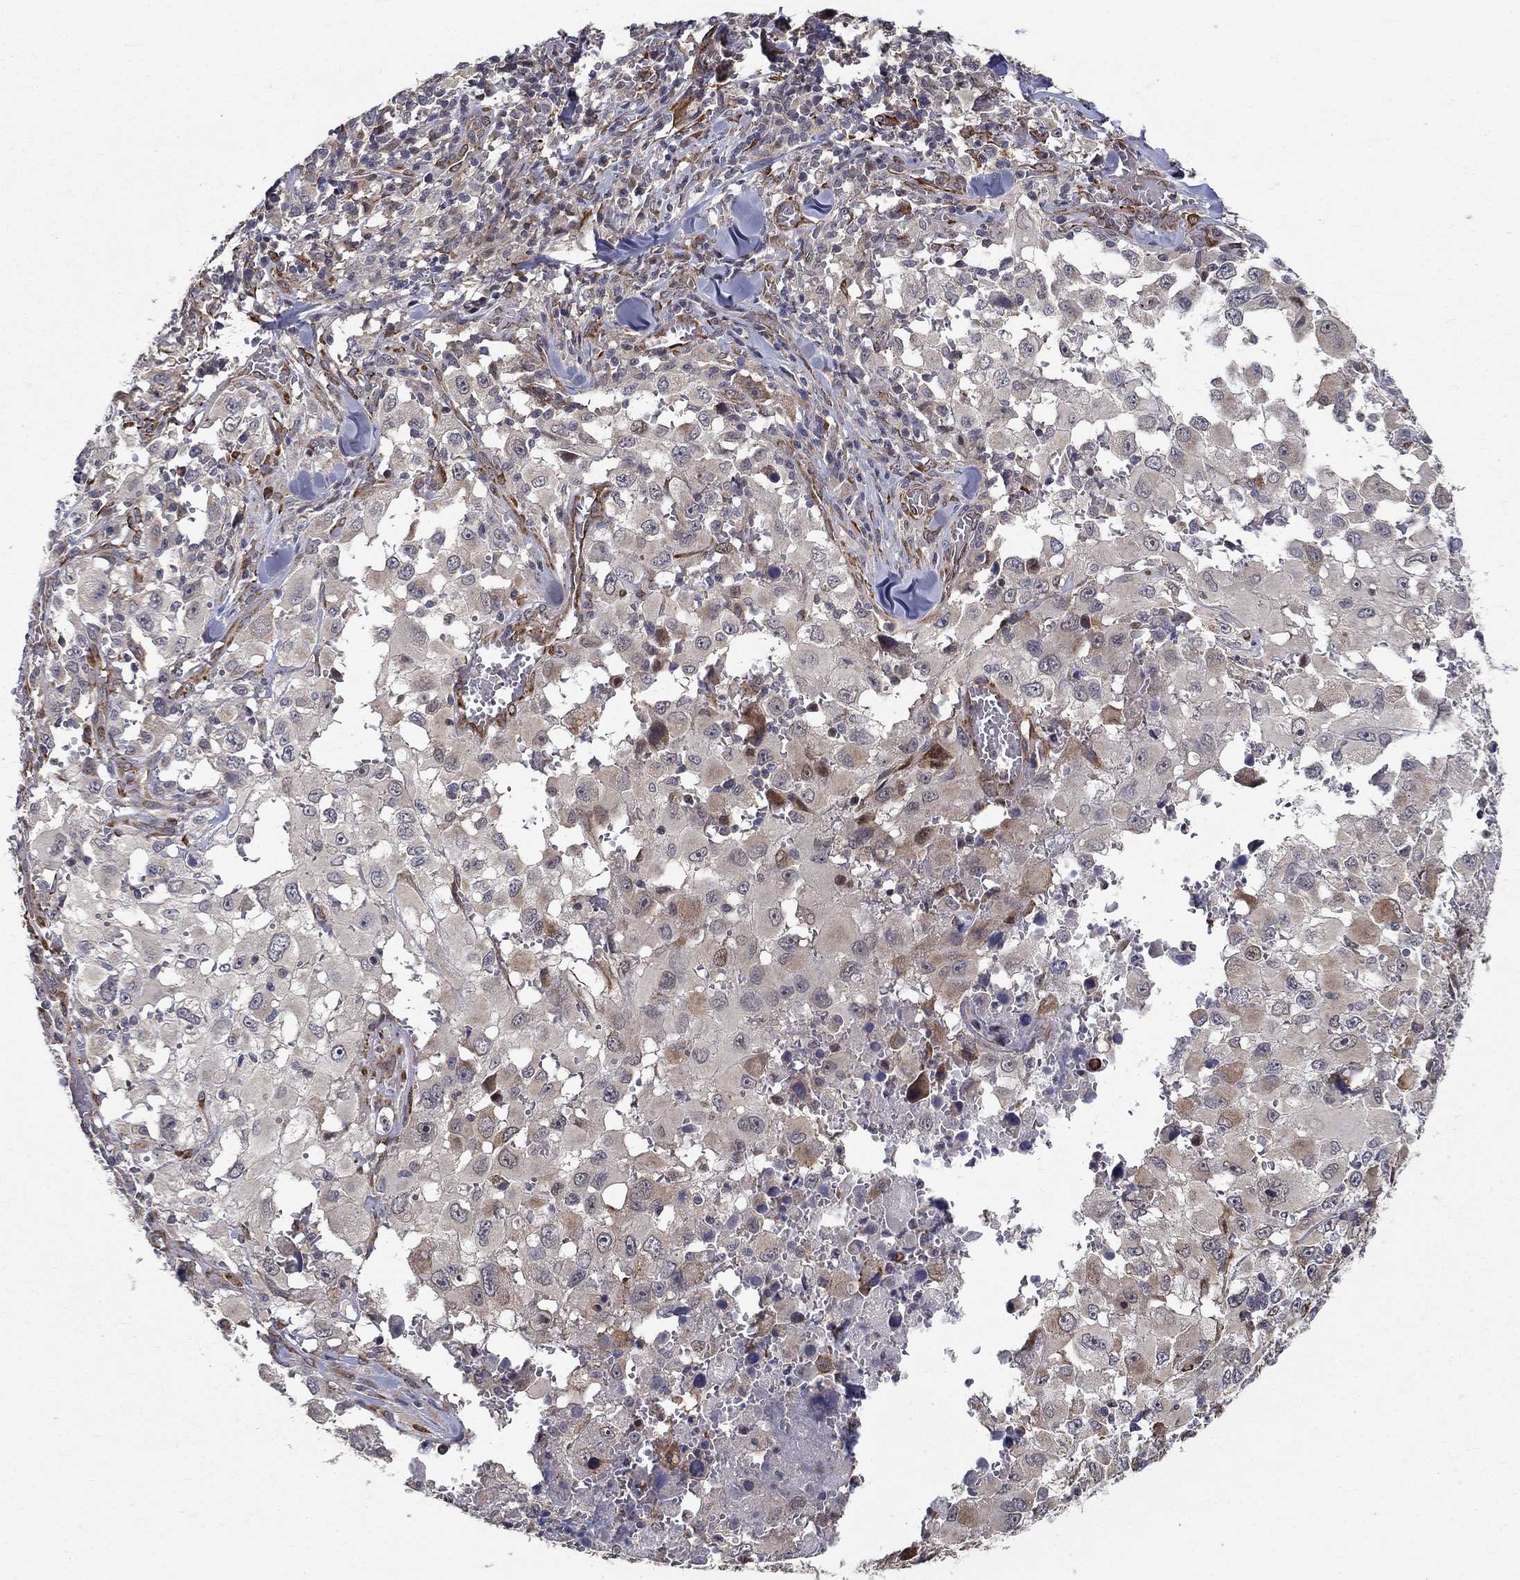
{"staining": {"intensity": "moderate", "quantity": "<25%", "location": "cytoplasmic/membranous"}, "tissue": "melanoma", "cell_type": "Tumor cells", "image_type": "cancer", "snomed": [{"axis": "morphology", "description": "Malignant melanoma, Metastatic site"}, {"axis": "topography", "description": "Lymph node"}], "caption": "Protein expression analysis of melanoma reveals moderate cytoplasmic/membranous expression in about <25% of tumor cells.", "gene": "ZNF594", "patient": {"sex": "male", "age": 50}}